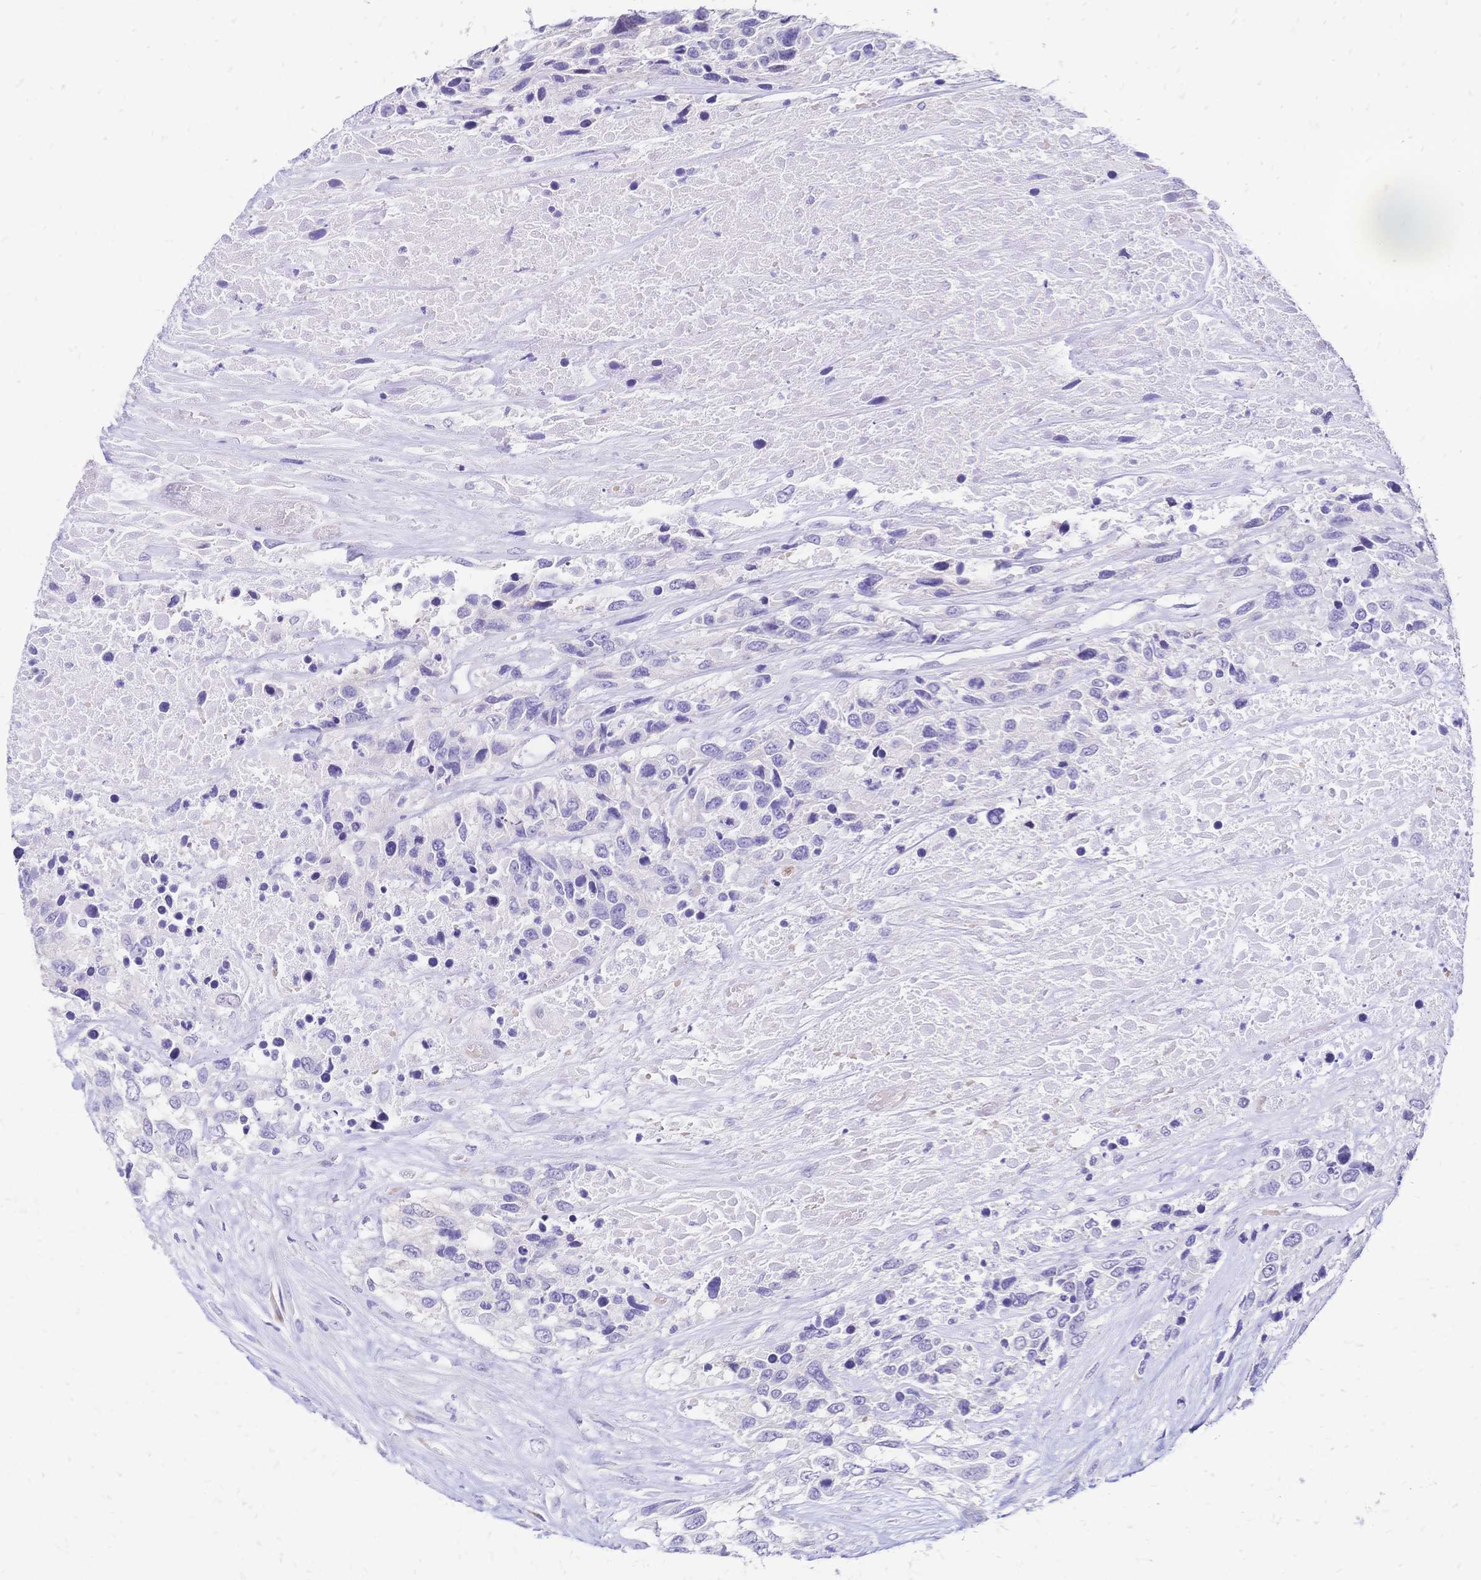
{"staining": {"intensity": "negative", "quantity": "none", "location": "none"}, "tissue": "urothelial cancer", "cell_type": "Tumor cells", "image_type": "cancer", "snomed": [{"axis": "morphology", "description": "Urothelial carcinoma, High grade"}, {"axis": "topography", "description": "Urinary bladder"}], "caption": "High power microscopy photomicrograph of an IHC histopathology image of urothelial cancer, revealing no significant positivity in tumor cells.", "gene": "GRB7", "patient": {"sex": "female", "age": 70}}